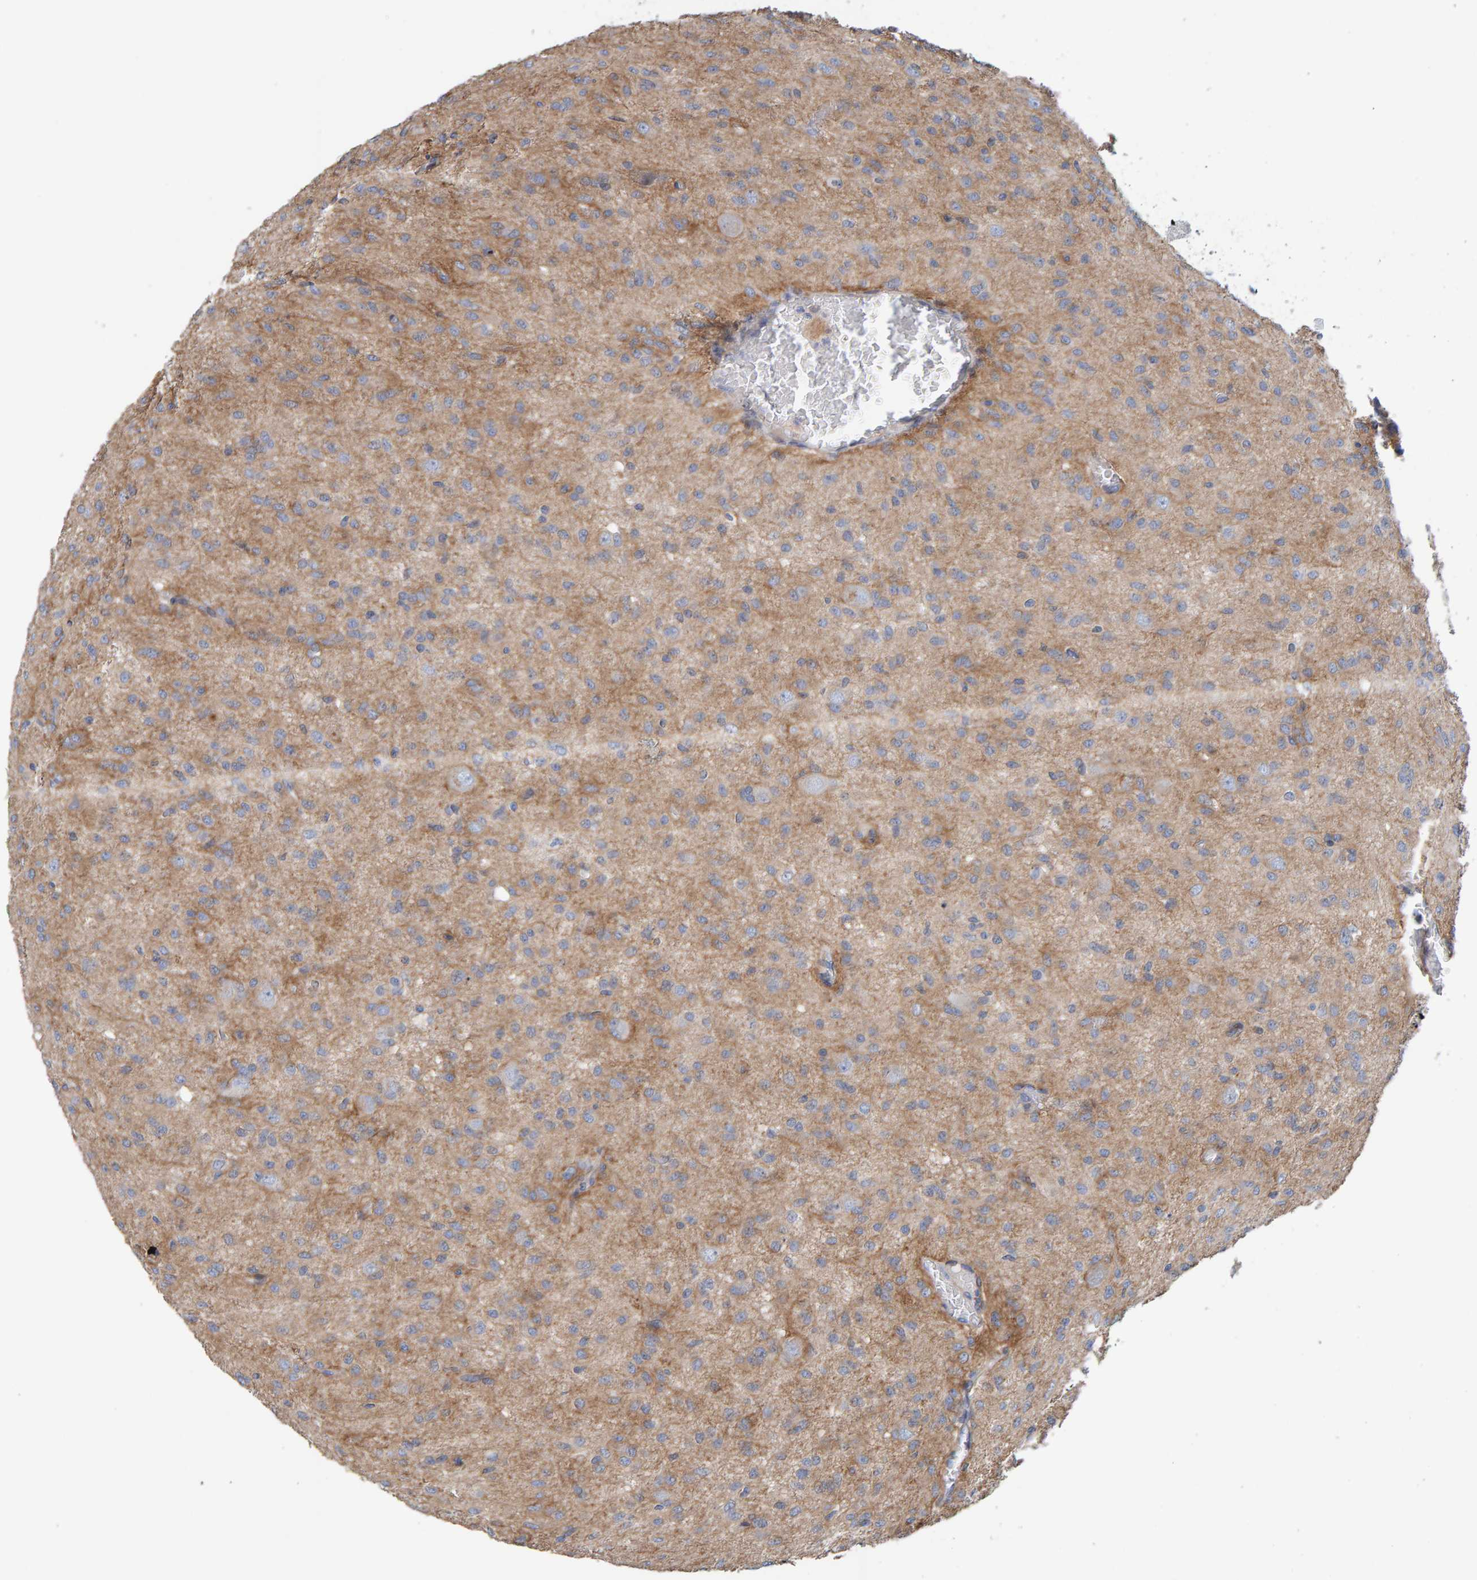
{"staining": {"intensity": "weak", "quantity": "25%-75%", "location": "cytoplasmic/membranous"}, "tissue": "glioma", "cell_type": "Tumor cells", "image_type": "cancer", "snomed": [{"axis": "morphology", "description": "Glioma, malignant, High grade"}, {"axis": "topography", "description": "Brain"}], "caption": "Glioma stained with IHC reveals weak cytoplasmic/membranous positivity in about 25%-75% of tumor cells.", "gene": "RGP1", "patient": {"sex": "female", "age": 59}}